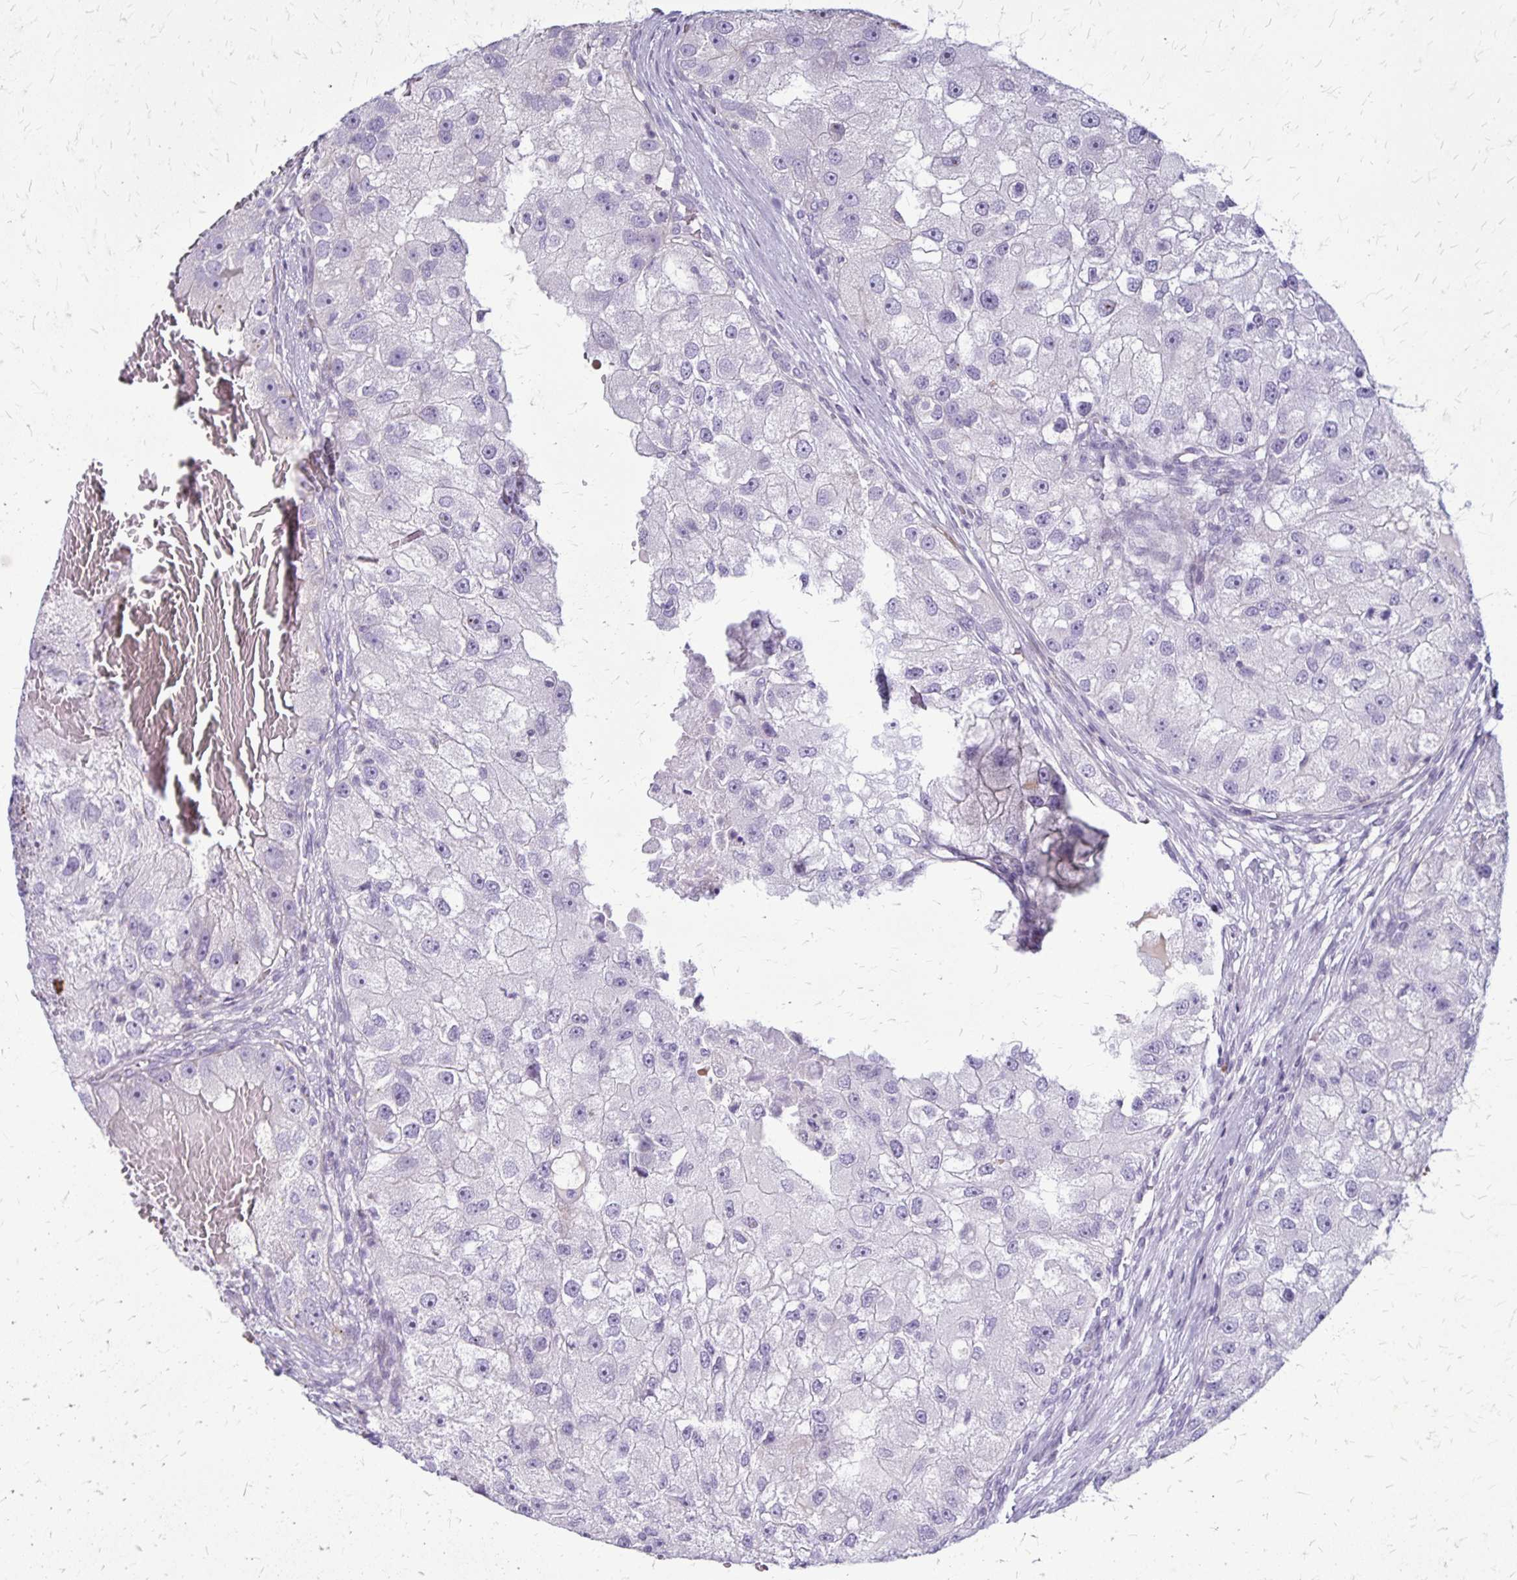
{"staining": {"intensity": "negative", "quantity": "none", "location": "none"}, "tissue": "renal cancer", "cell_type": "Tumor cells", "image_type": "cancer", "snomed": [{"axis": "morphology", "description": "Adenocarcinoma, NOS"}, {"axis": "topography", "description": "Kidney"}], "caption": "An immunohistochemistry (IHC) histopathology image of renal adenocarcinoma is shown. There is no staining in tumor cells of renal adenocarcinoma.", "gene": "GP9", "patient": {"sex": "male", "age": 63}}